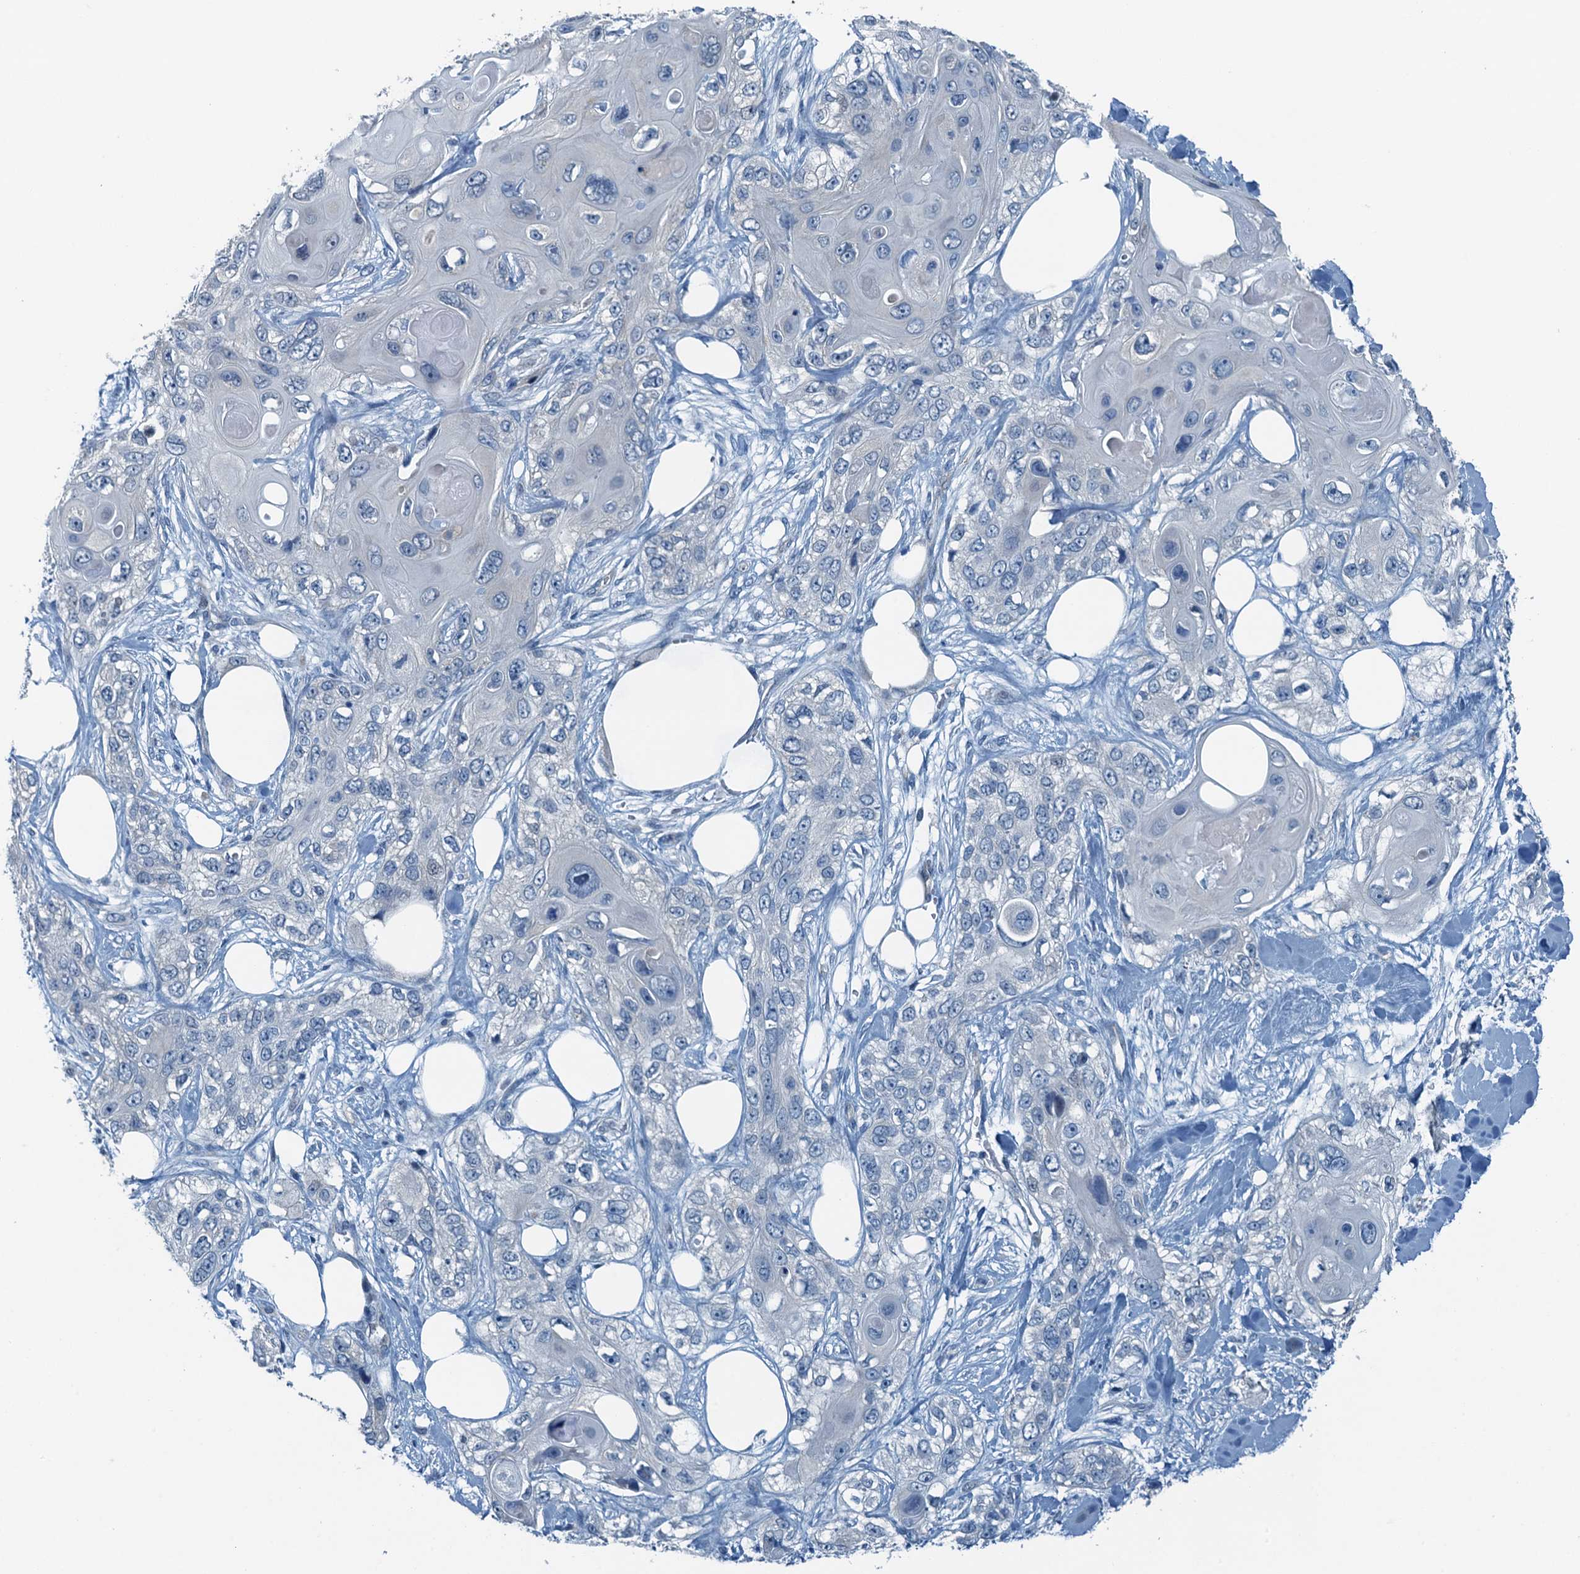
{"staining": {"intensity": "negative", "quantity": "none", "location": "none"}, "tissue": "skin cancer", "cell_type": "Tumor cells", "image_type": "cancer", "snomed": [{"axis": "morphology", "description": "Normal tissue, NOS"}, {"axis": "morphology", "description": "Squamous cell carcinoma, NOS"}, {"axis": "topography", "description": "Skin"}], "caption": "This is an immunohistochemistry image of squamous cell carcinoma (skin). There is no positivity in tumor cells.", "gene": "GFOD2", "patient": {"sex": "male", "age": 72}}